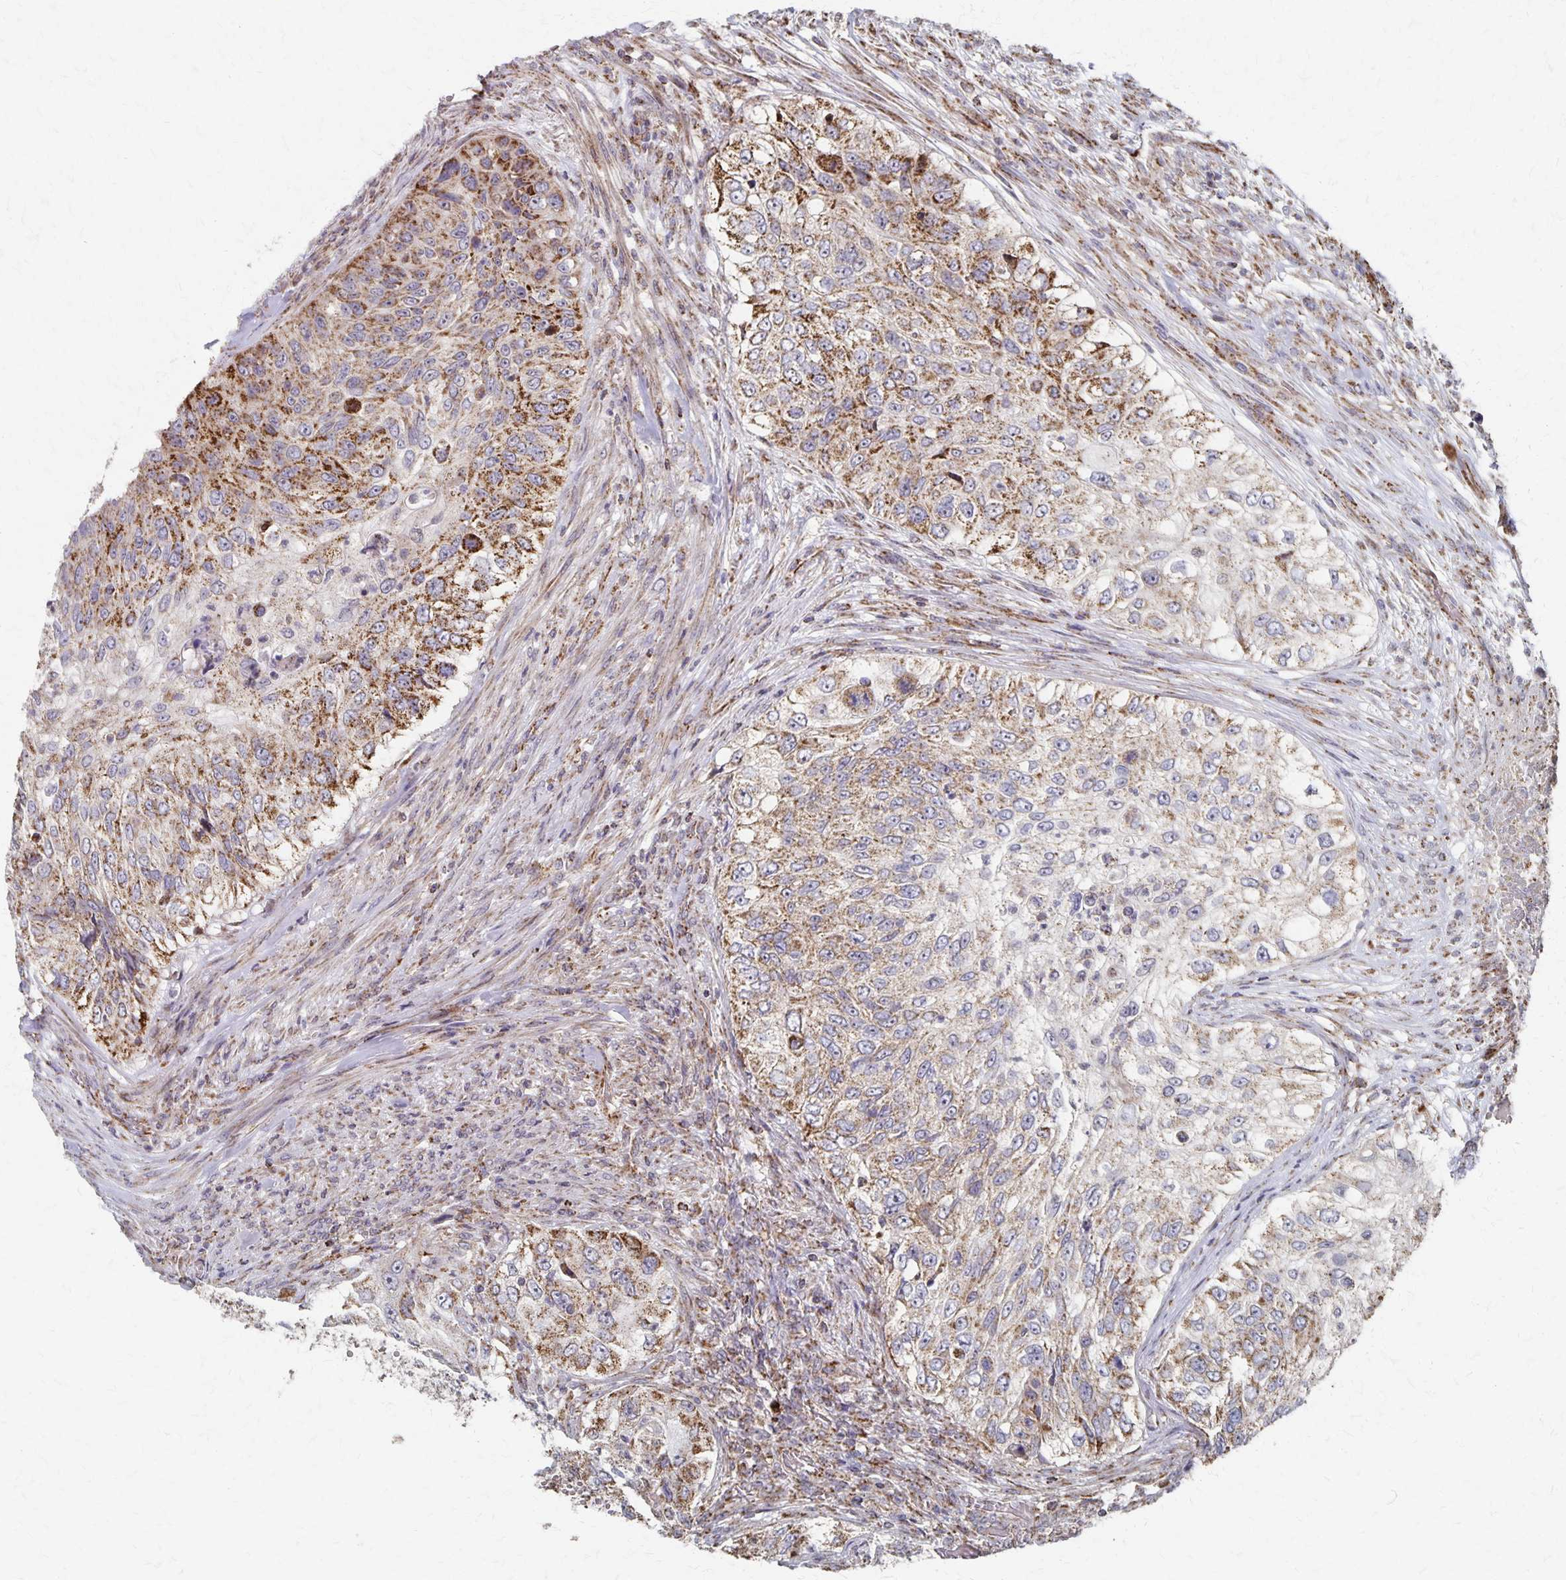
{"staining": {"intensity": "strong", "quantity": "25%-75%", "location": "cytoplasmic/membranous"}, "tissue": "urothelial cancer", "cell_type": "Tumor cells", "image_type": "cancer", "snomed": [{"axis": "morphology", "description": "Urothelial carcinoma, High grade"}, {"axis": "topography", "description": "Urinary bladder"}], "caption": "This histopathology image displays urothelial cancer stained with IHC to label a protein in brown. The cytoplasmic/membranous of tumor cells show strong positivity for the protein. Nuclei are counter-stained blue.", "gene": "DYRK4", "patient": {"sex": "female", "age": 60}}